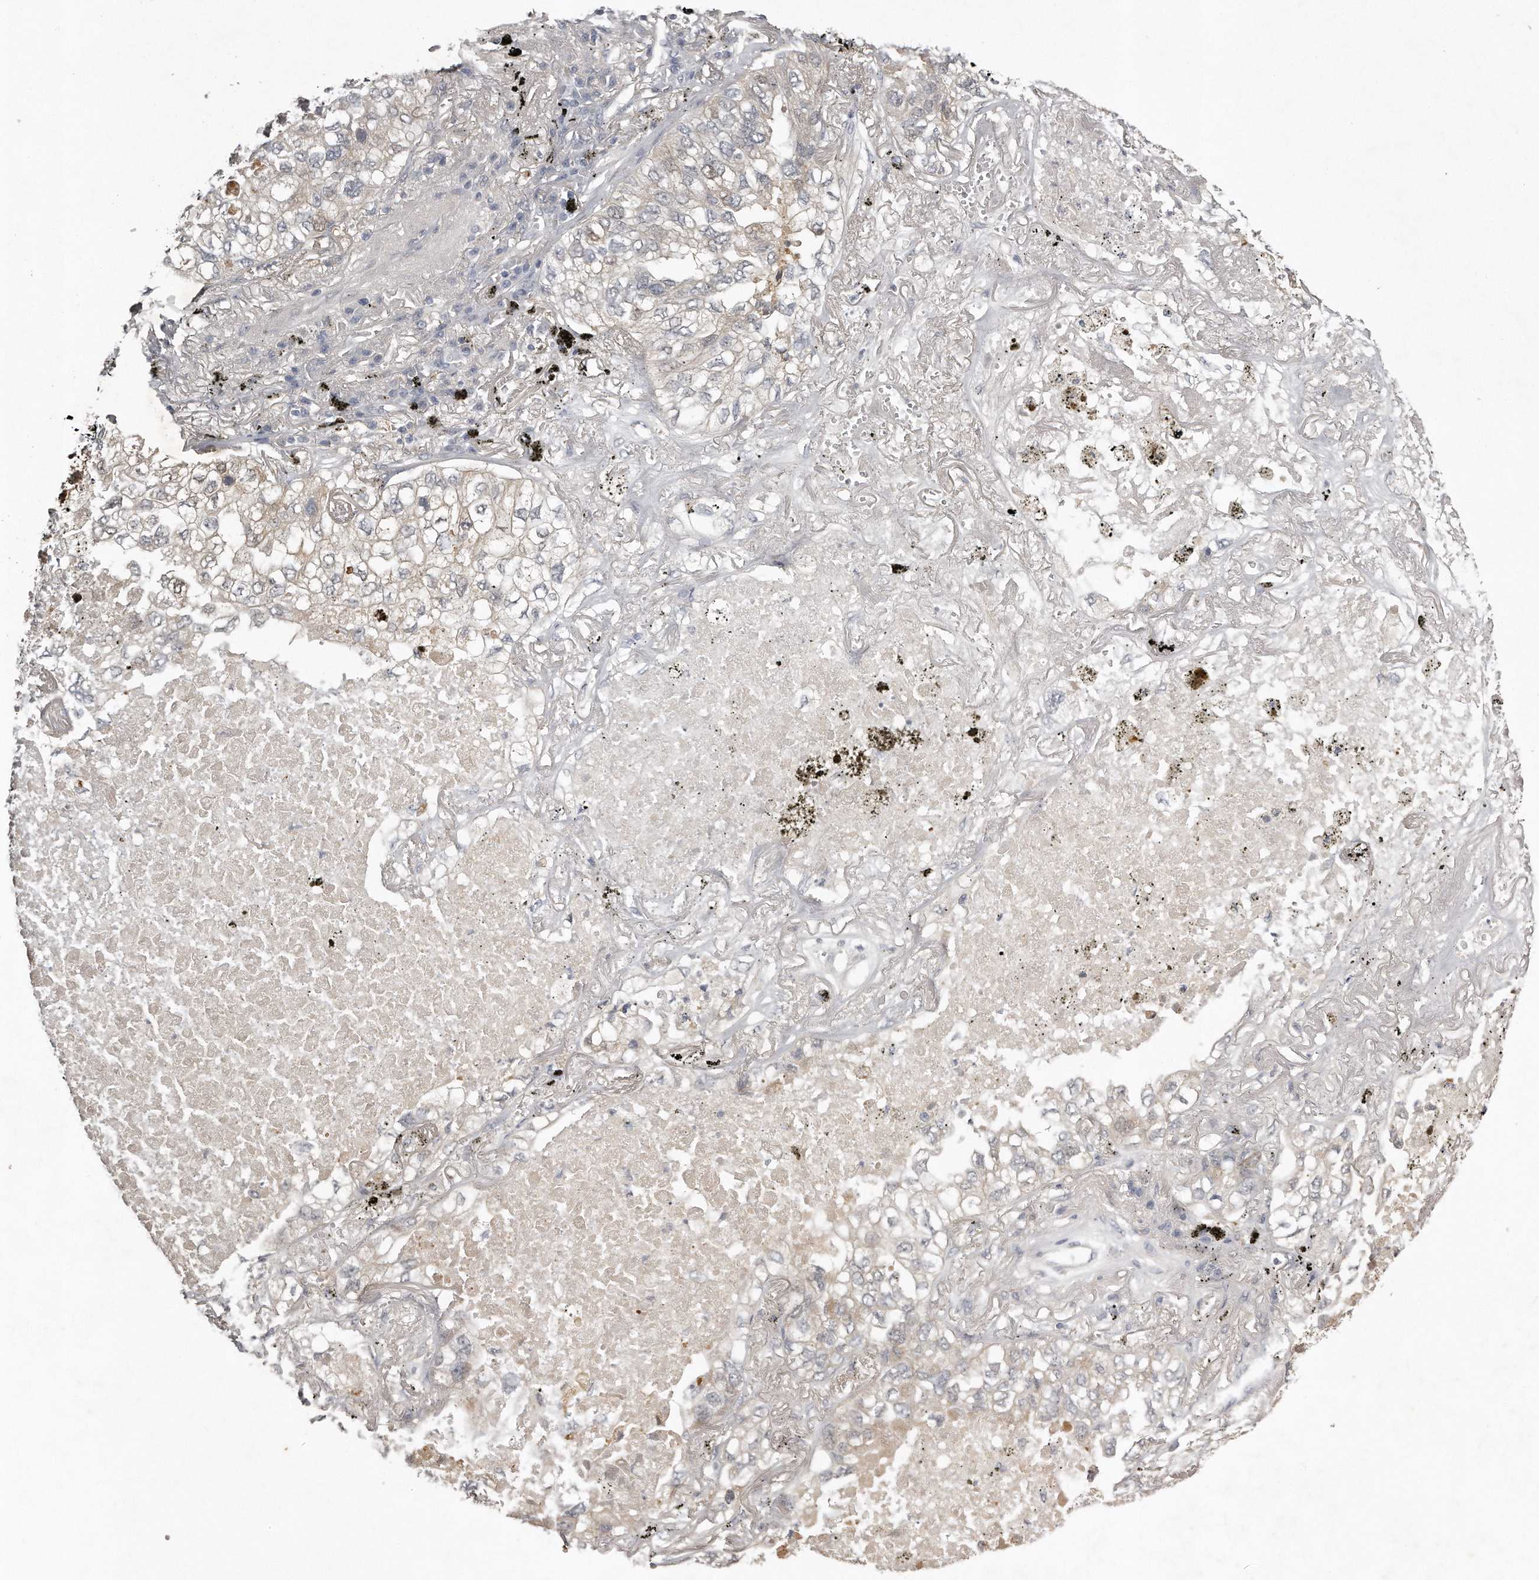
{"staining": {"intensity": "negative", "quantity": "none", "location": "none"}, "tissue": "lung cancer", "cell_type": "Tumor cells", "image_type": "cancer", "snomed": [{"axis": "morphology", "description": "Adenocarcinoma, NOS"}, {"axis": "topography", "description": "Lung"}], "caption": "This is a image of IHC staining of lung cancer (adenocarcinoma), which shows no positivity in tumor cells.", "gene": "GGCT", "patient": {"sex": "male", "age": 65}}